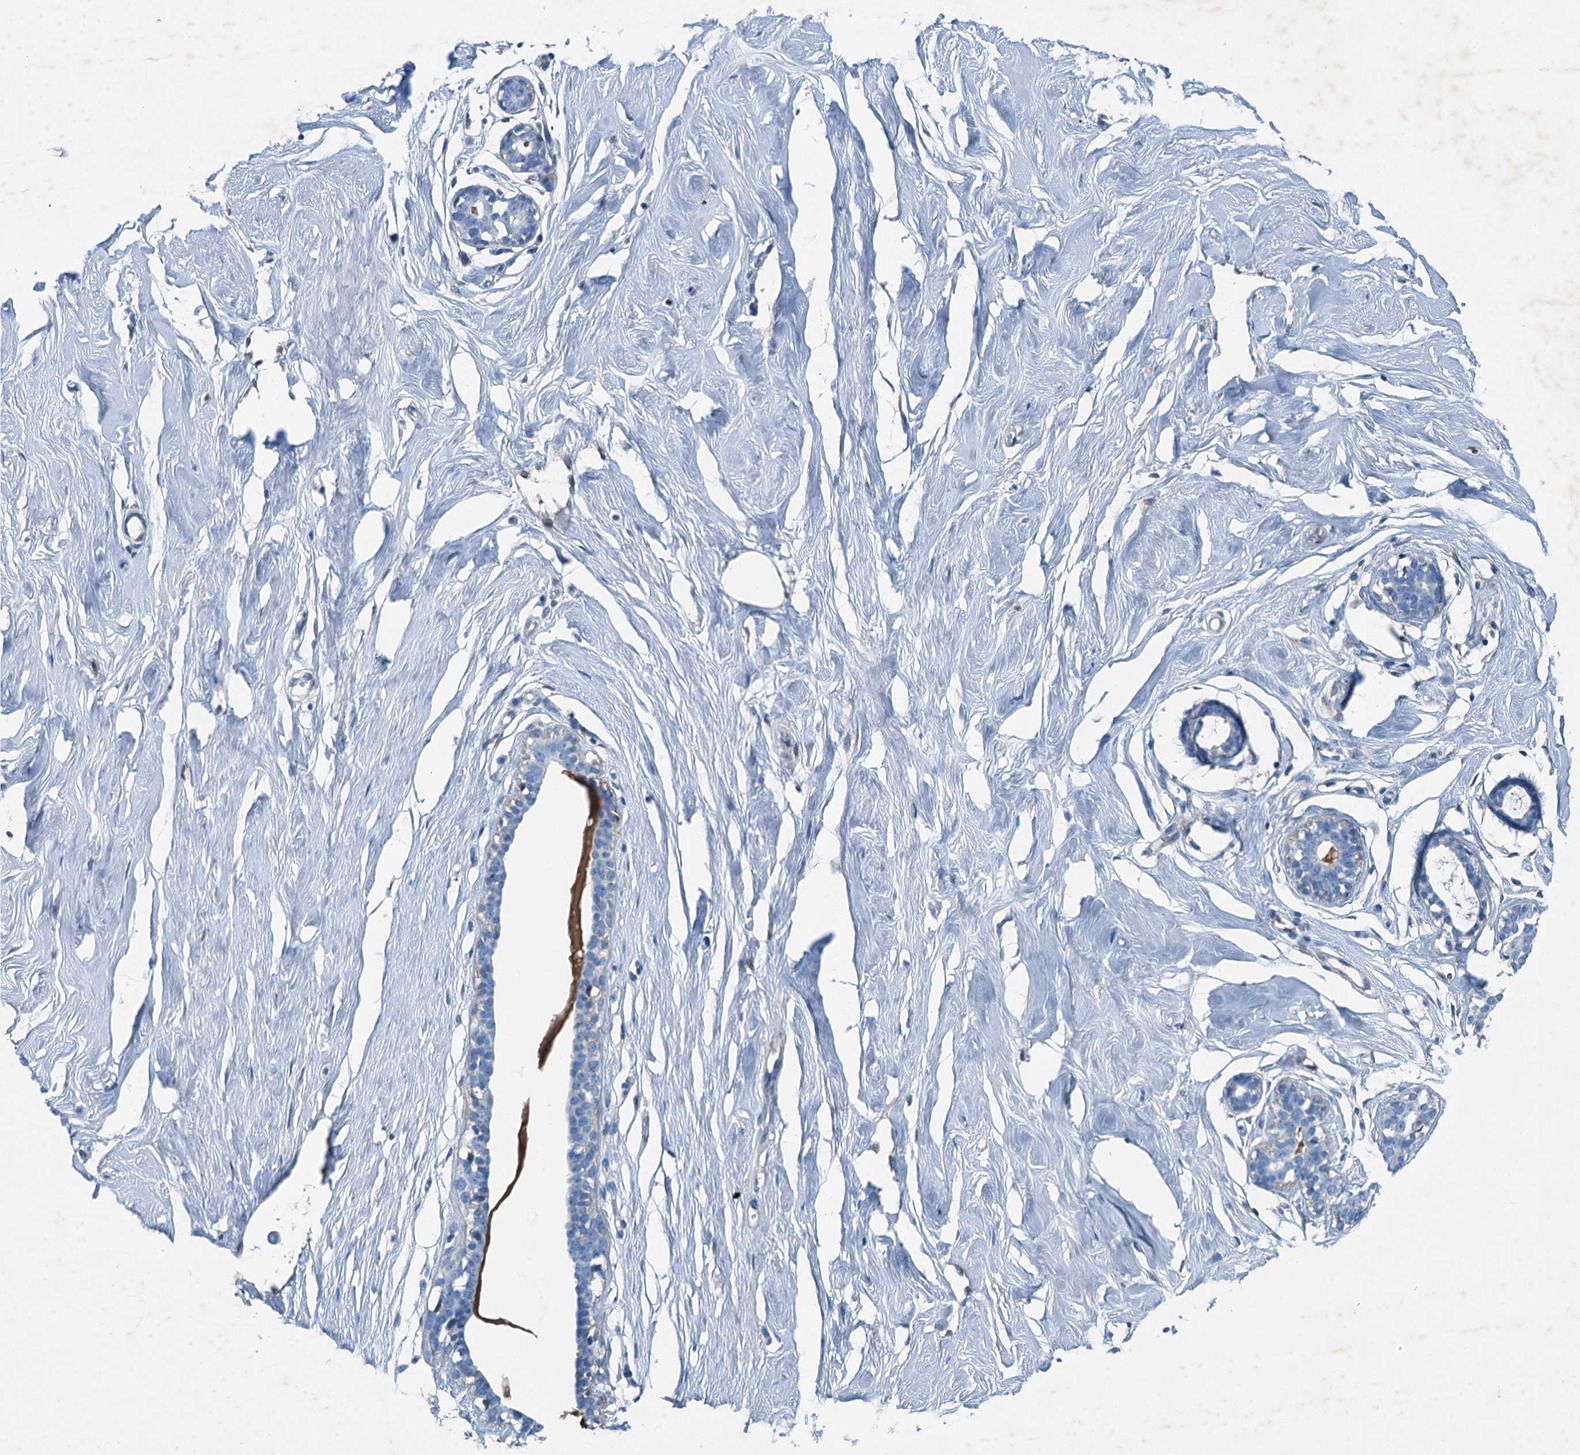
{"staining": {"intensity": "negative", "quantity": "none", "location": "none"}, "tissue": "breast", "cell_type": "Adipocytes", "image_type": "normal", "snomed": [{"axis": "morphology", "description": "Normal tissue, NOS"}, {"axis": "morphology", "description": "Adenoma, NOS"}, {"axis": "topography", "description": "Breast"}], "caption": "Adipocytes are negative for protein expression in benign human breast. (DAB immunohistochemistry with hematoxylin counter stain).", "gene": "RAB3IL1", "patient": {"sex": "female", "age": 23}}